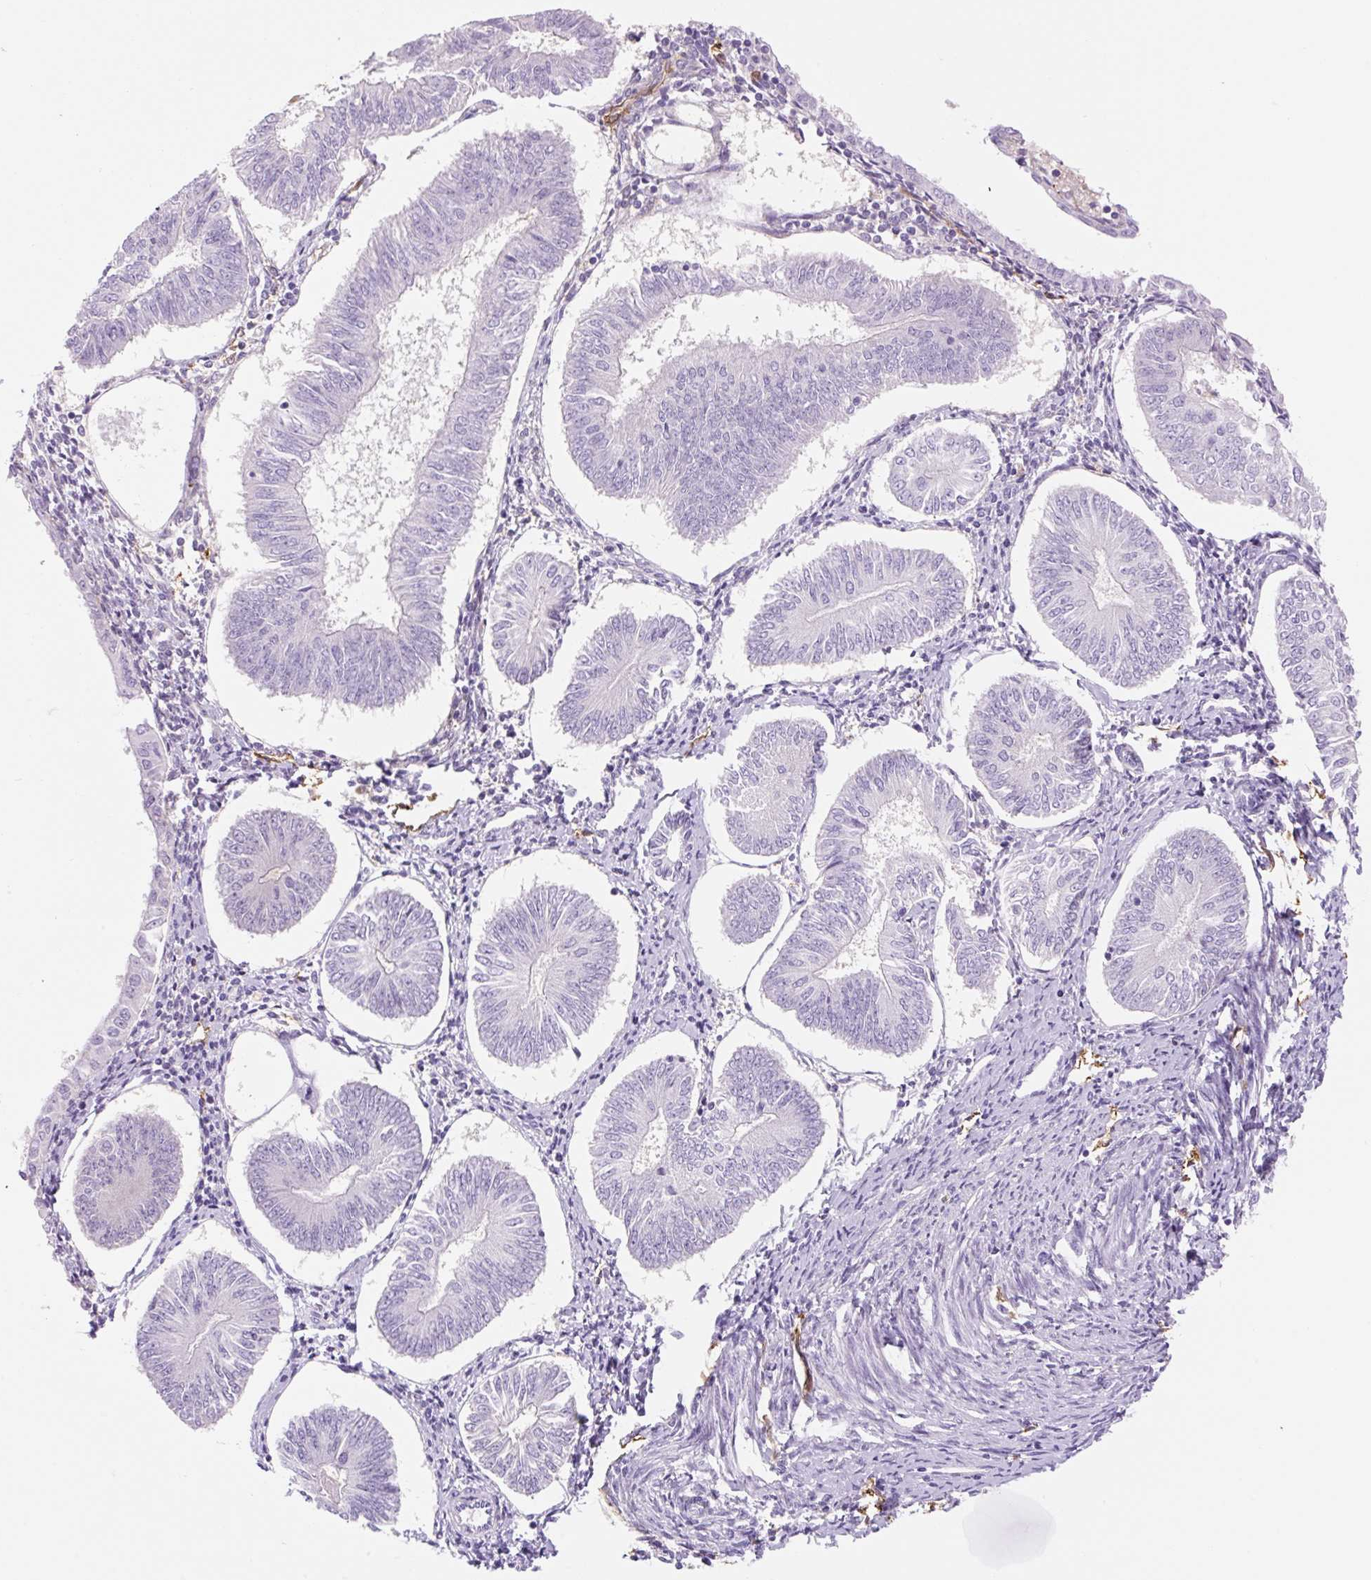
{"staining": {"intensity": "negative", "quantity": "none", "location": "none"}, "tissue": "endometrial cancer", "cell_type": "Tumor cells", "image_type": "cancer", "snomed": [{"axis": "morphology", "description": "Adenocarcinoma, NOS"}, {"axis": "topography", "description": "Endometrium"}], "caption": "This is an immunohistochemistry micrograph of endometrial cancer. There is no positivity in tumor cells.", "gene": "FABP5", "patient": {"sex": "female", "age": 58}}